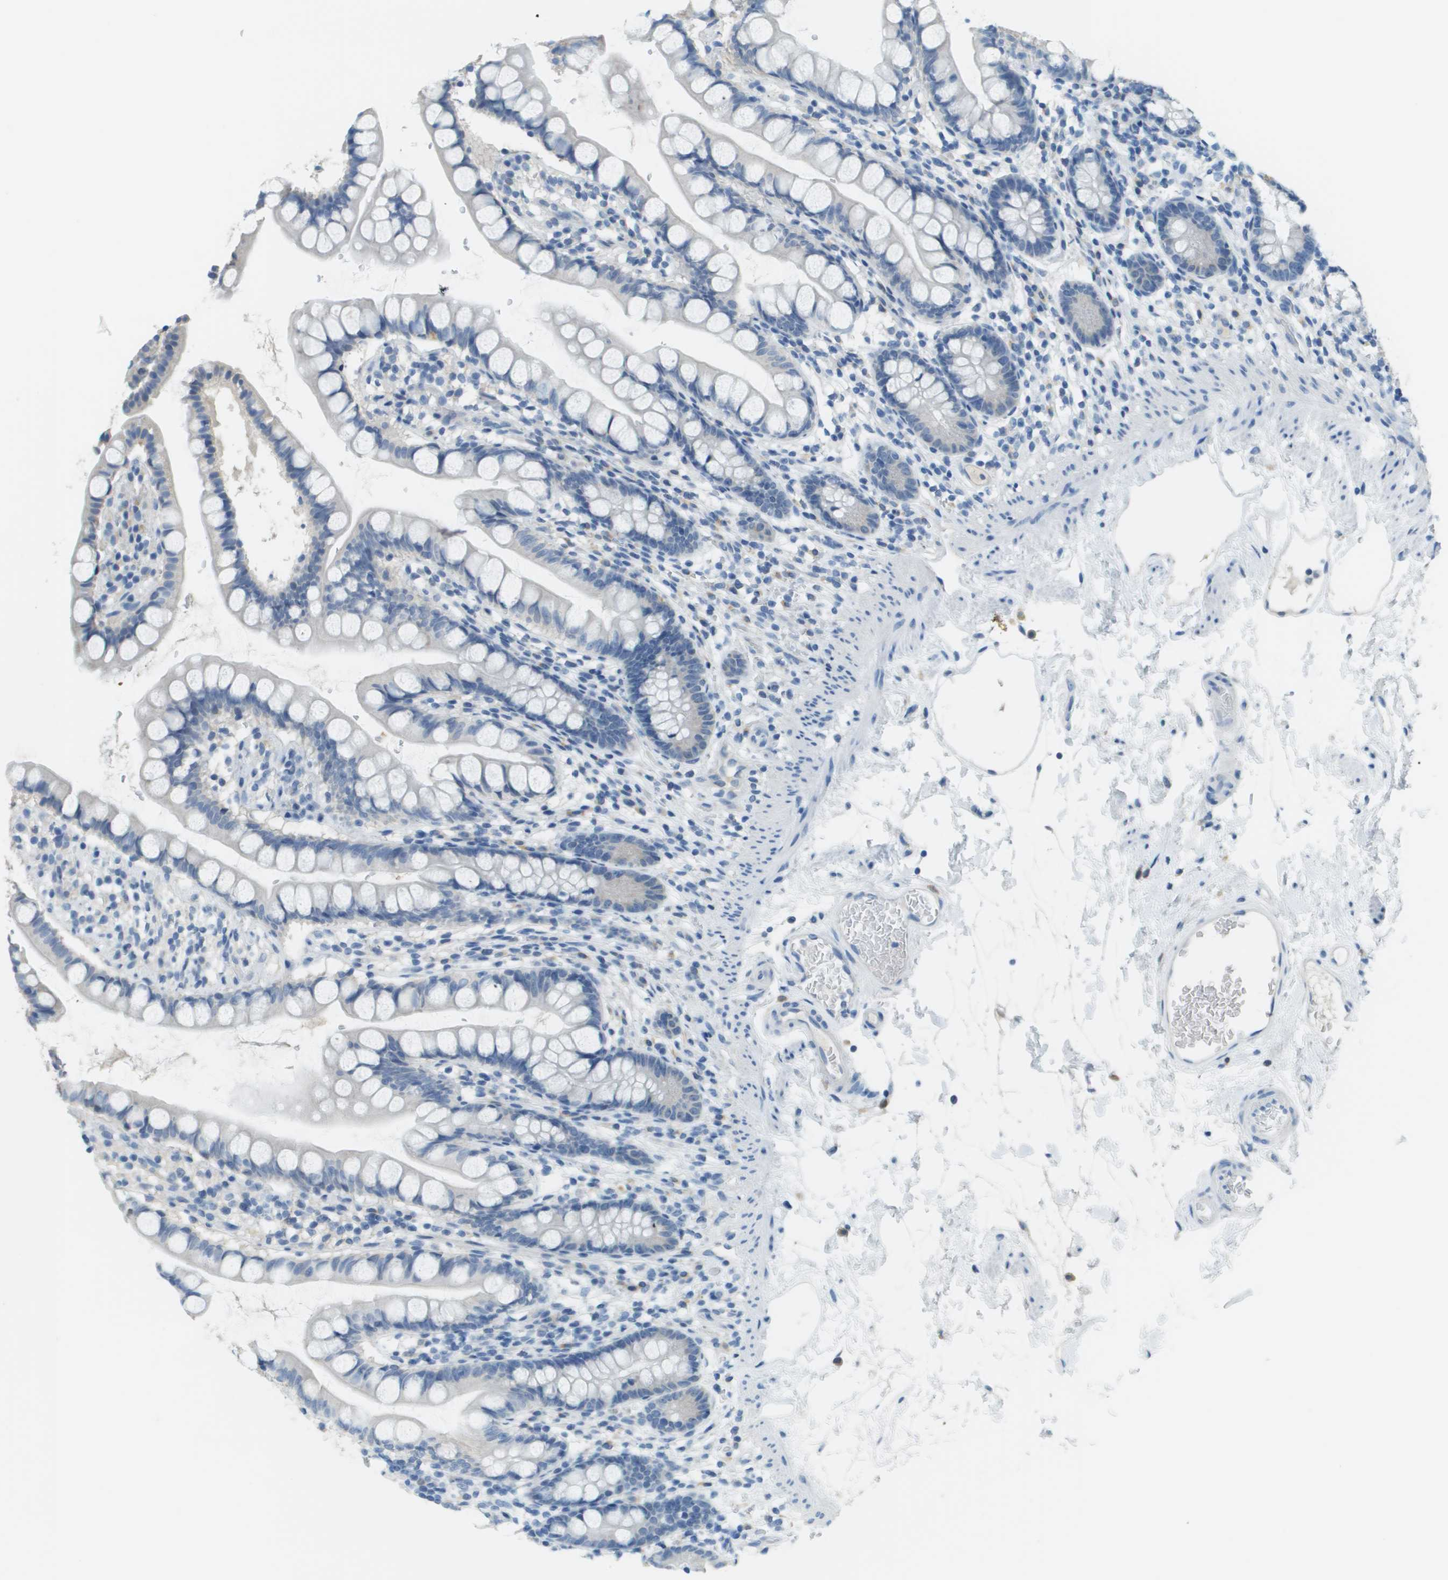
{"staining": {"intensity": "negative", "quantity": "none", "location": "none"}, "tissue": "small intestine", "cell_type": "Glandular cells", "image_type": "normal", "snomed": [{"axis": "morphology", "description": "Normal tissue, NOS"}, {"axis": "topography", "description": "Small intestine"}], "caption": "A high-resolution histopathology image shows immunohistochemistry (IHC) staining of unremarkable small intestine, which exhibits no significant staining in glandular cells.", "gene": "PTGDR2", "patient": {"sex": "female", "age": 84}}